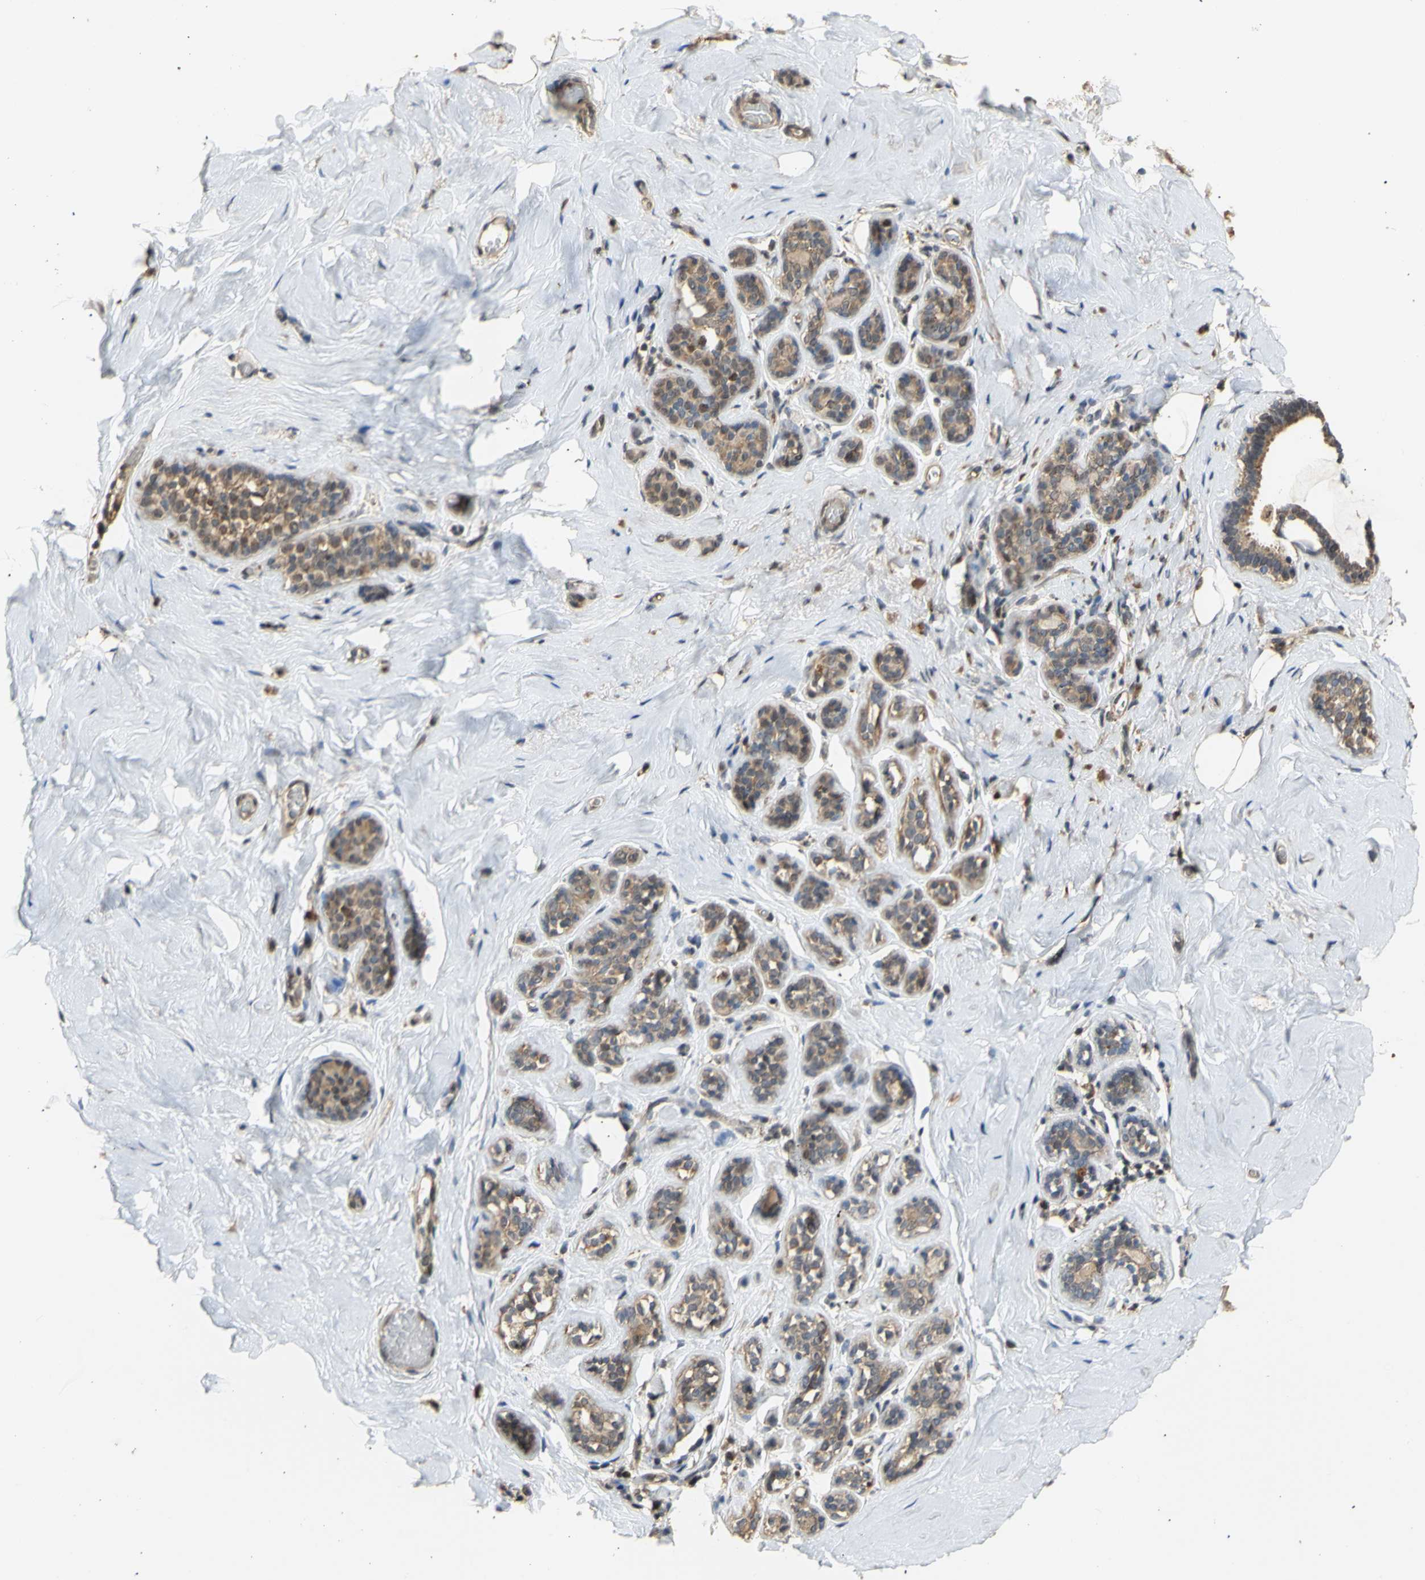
{"staining": {"intensity": "negative", "quantity": "none", "location": "none"}, "tissue": "breast", "cell_type": "Adipocytes", "image_type": "normal", "snomed": [{"axis": "morphology", "description": "Normal tissue, NOS"}, {"axis": "topography", "description": "Breast"}], "caption": "IHC micrograph of unremarkable breast stained for a protein (brown), which reveals no positivity in adipocytes.", "gene": "GTF2E2", "patient": {"sex": "female", "age": 75}}